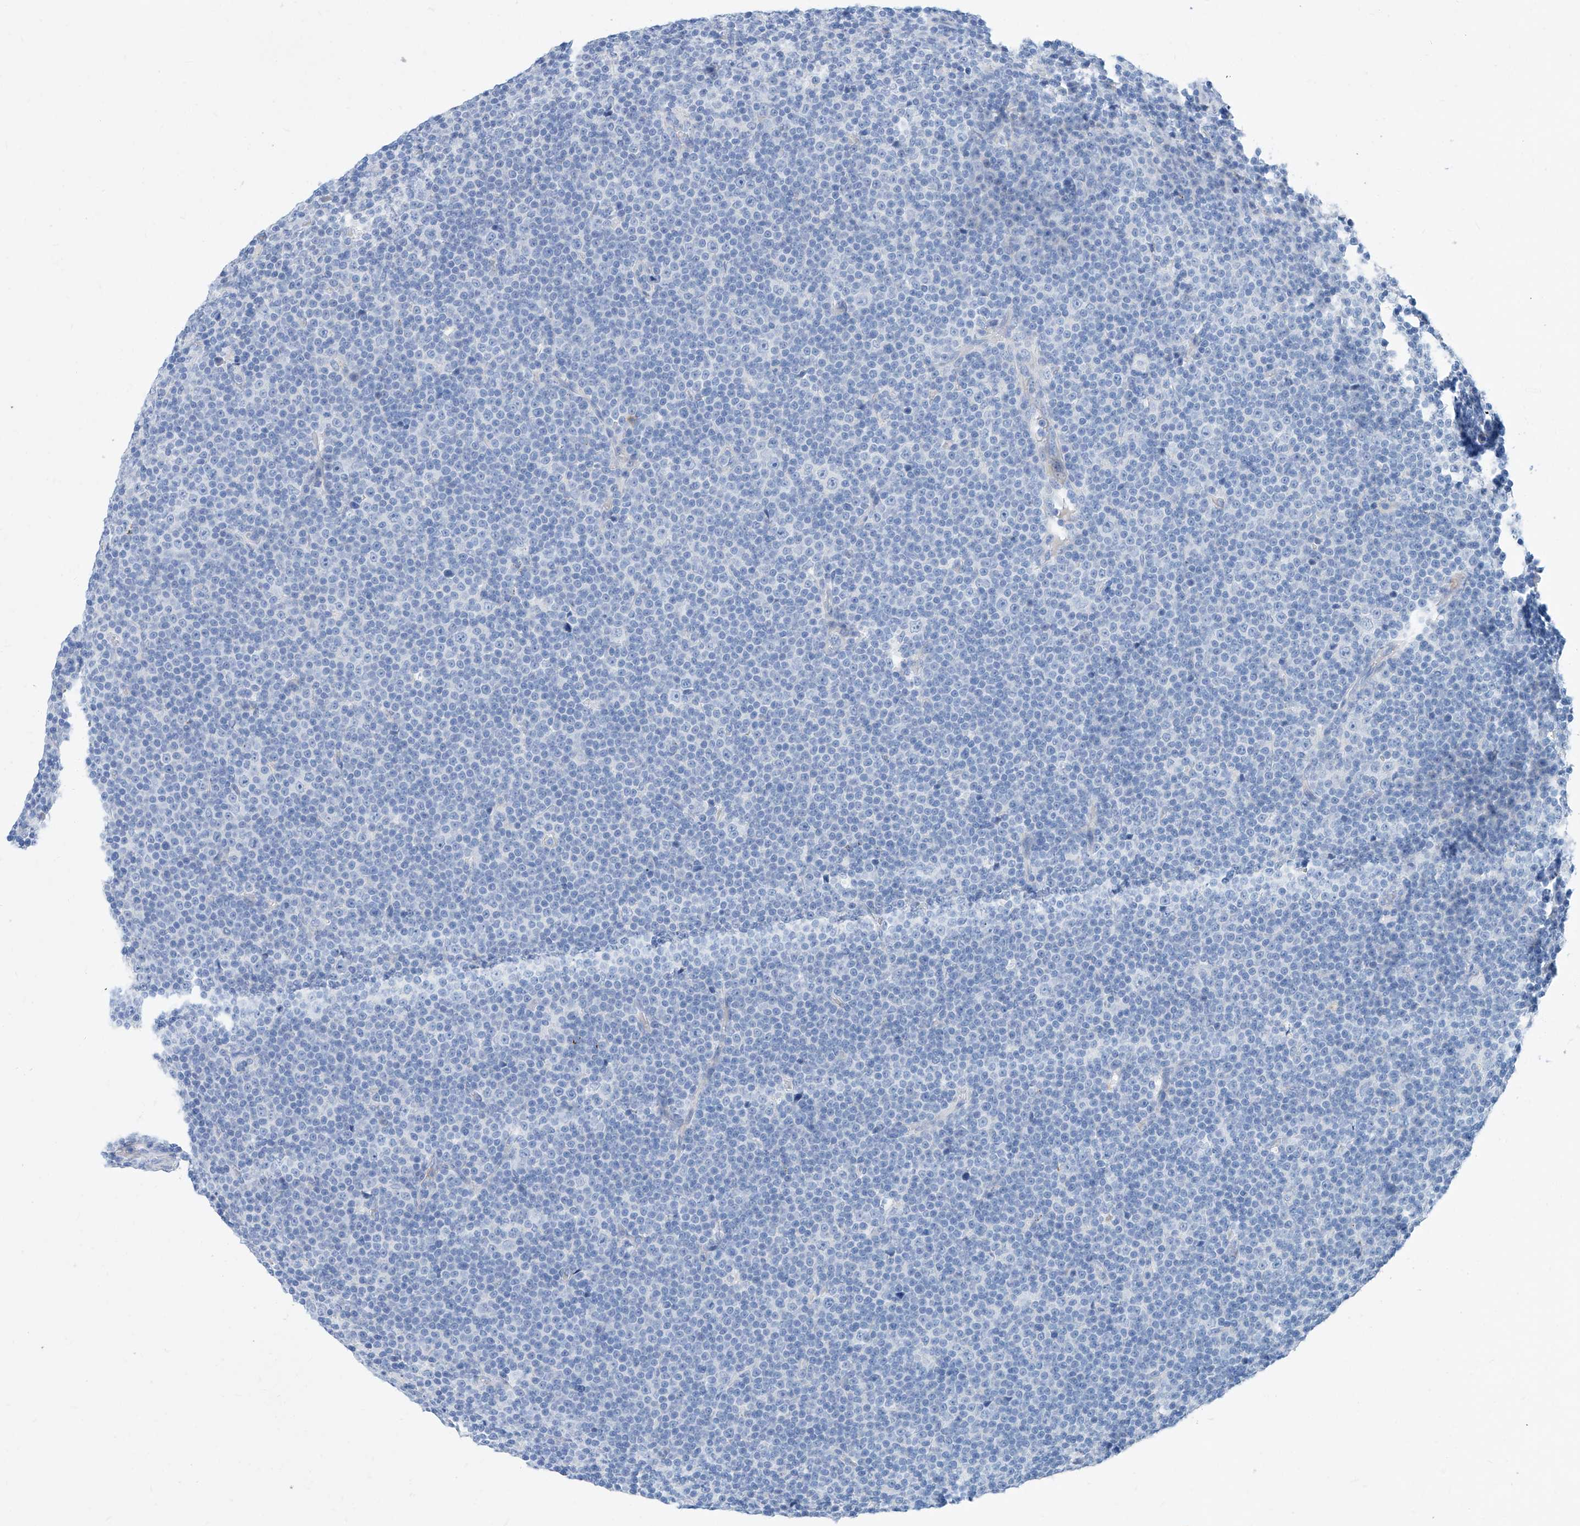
{"staining": {"intensity": "negative", "quantity": "none", "location": "none"}, "tissue": "lymphoma", "cell_type": "Tumor cells", "image_type": "cancer", "snomed": [{"axis": "morphology", "description": "Malignant lymphoma, non-Hodgkin's type, Low grade"}, {"axis": "topography", "description": "Lymph node"}], "caption": "Human lymphoma stained for a protein using immunohistochemistry reveals no positivity in tumor cells.", "gene": "SLC25A29", "patient": {"sex": "female", "age": 67}}